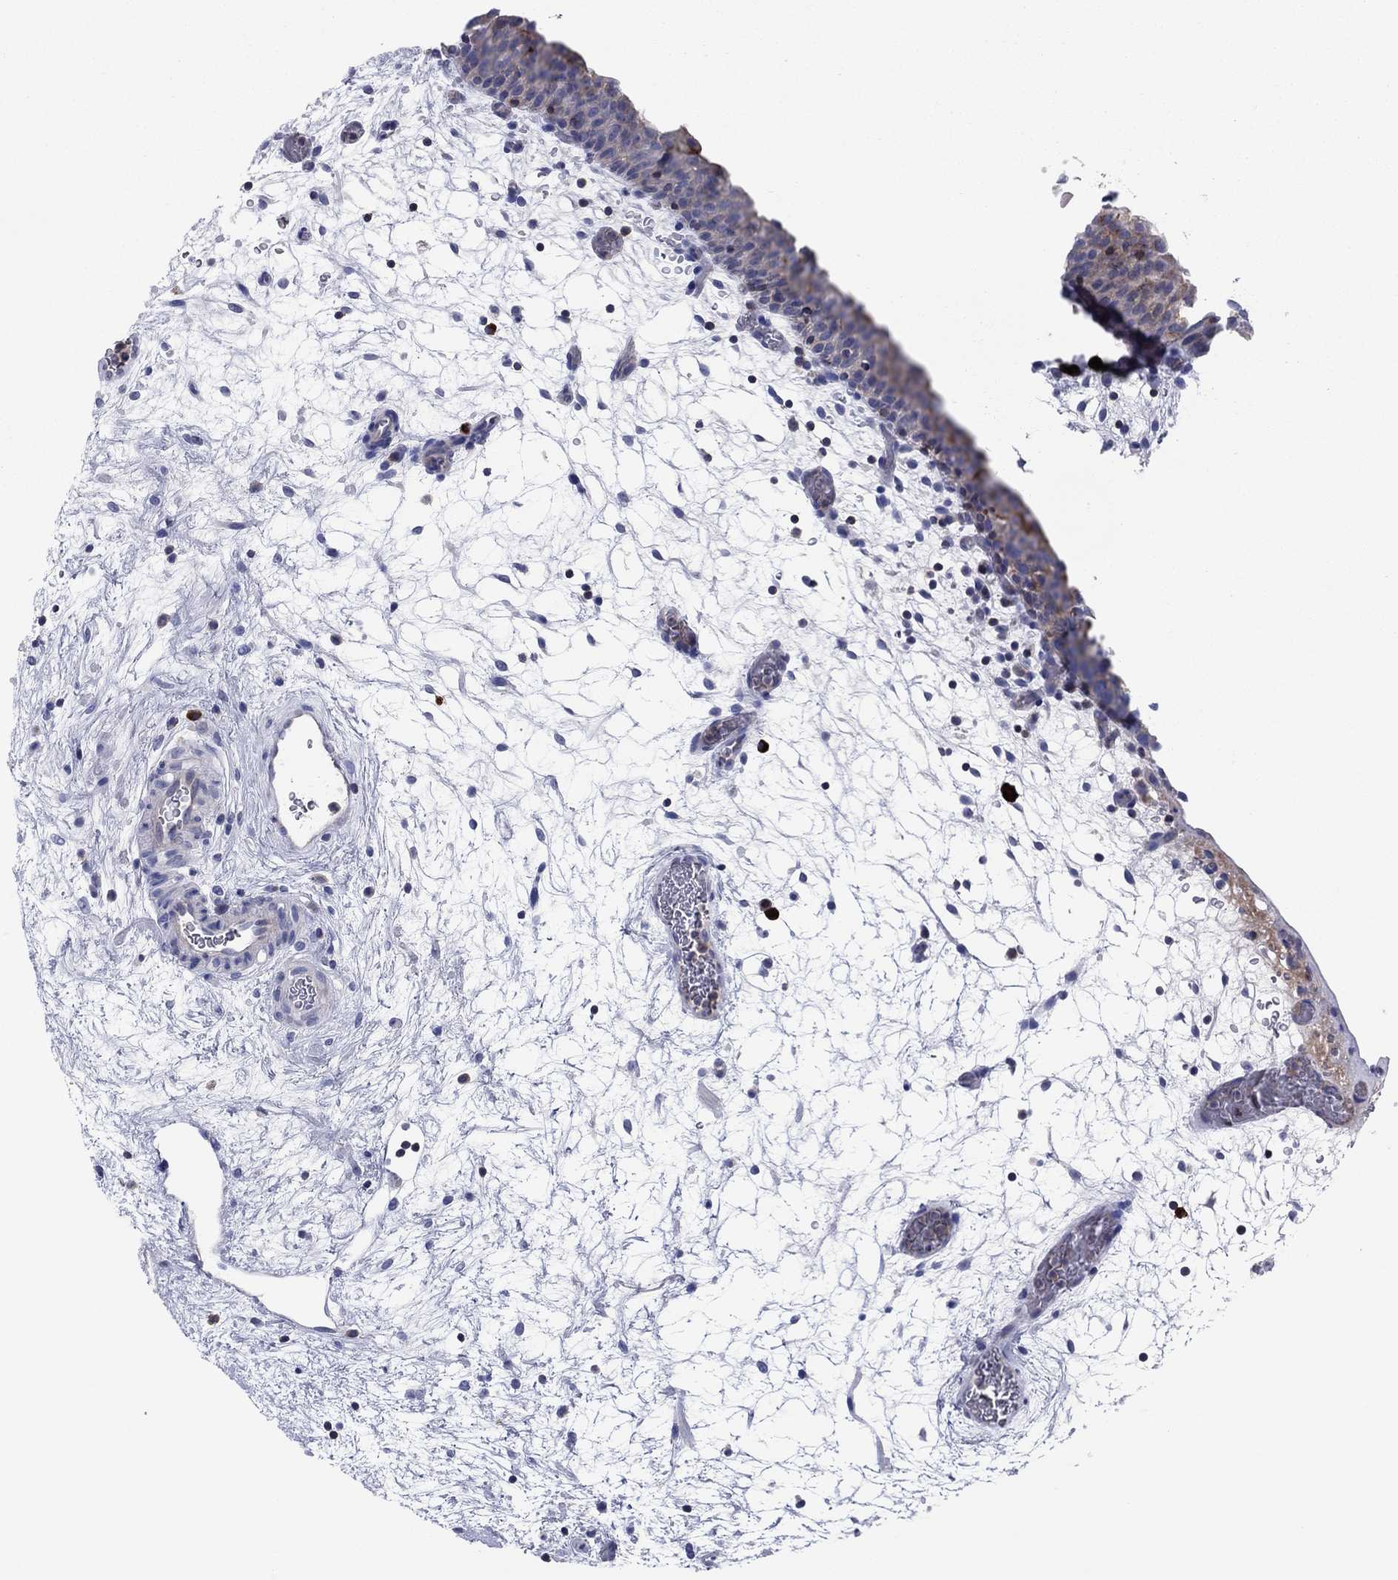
{"staining": {"intensity": "strong", "quantity": "<25%", "location": "cytoplasmic/membranous"}, "tissue": "urinary bladder", "cell_type": "Urothelial cells", "image_type": "normal", "snomed": [{"axis": "morphology", "description": "Normal tissue, NOS"}, {"axis": "topography", "description": "Urinary bladder"}], "caption": "The immunohistochemical stain shows strong cytoplasmic/membranous positivity in urothelial cells of unremarkable urinary bladder. (DAB IHC with brightfield microscopy, high magnification).", "gene": "PVR", "patient": {"sex": "male", "age": 37}}